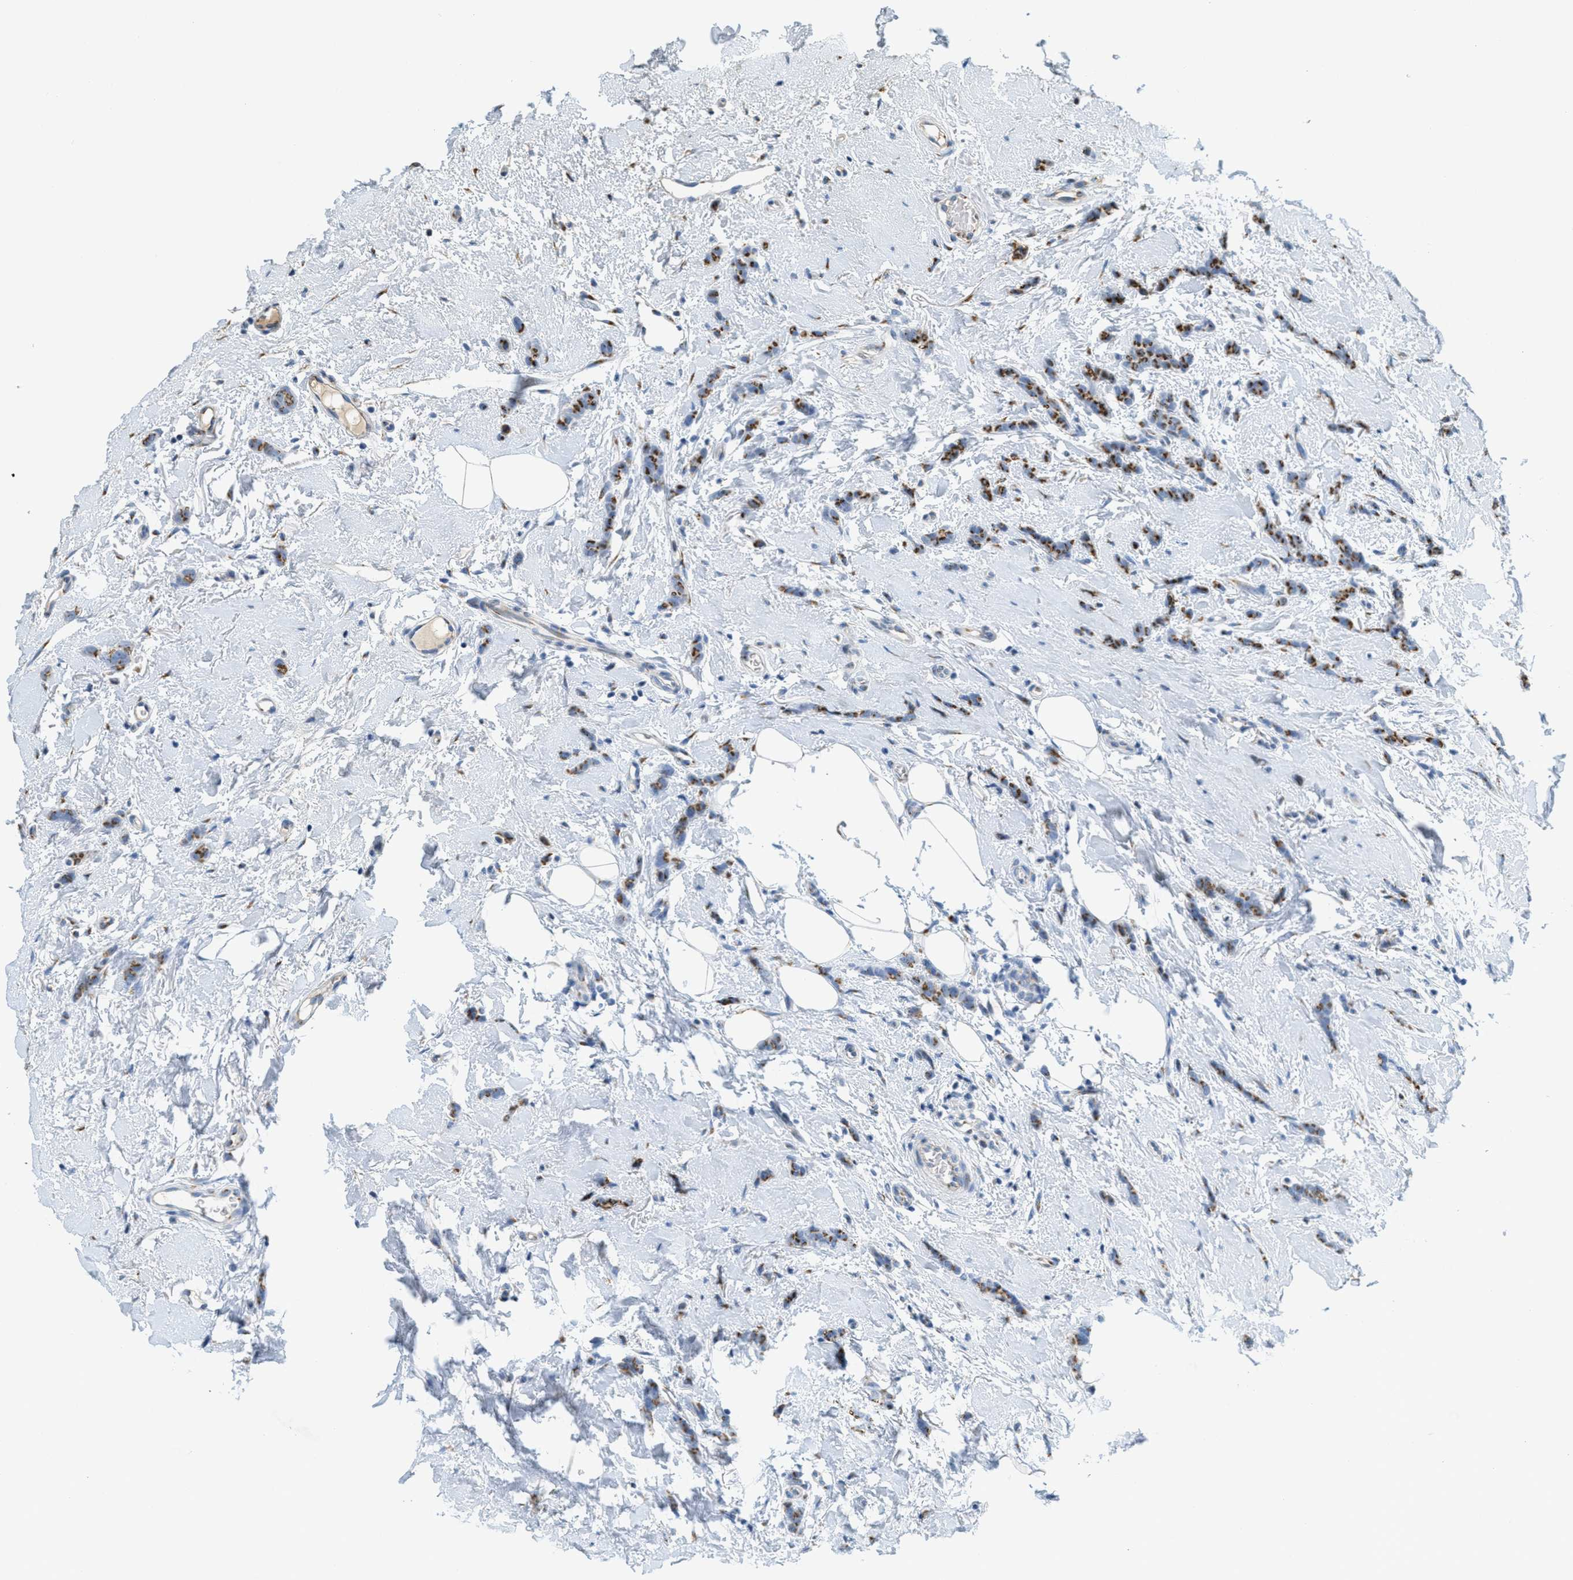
{"staining": {"intensity": "strong", "quantity": ">75%", "location": "cytoplasmic/membranous"}, "tissue": "breast cancer", "cell_type": "Tumor cells", "image_type": "cancer", "snomed": [{"axis": "morphology", "description": "Lobular carcinoma"}, {"axis": "topography", "description": "Skin"}, {"axis": "topography", "description": "Breast"}], "caption": "Breast cancer was stained to show a protein in brown. There is high levels of strong cytoplasmic/membranous staining in about >75% of tumor cells.", "gene": "ZFPL1", "patient": {"sex": "female", "age": 46}}